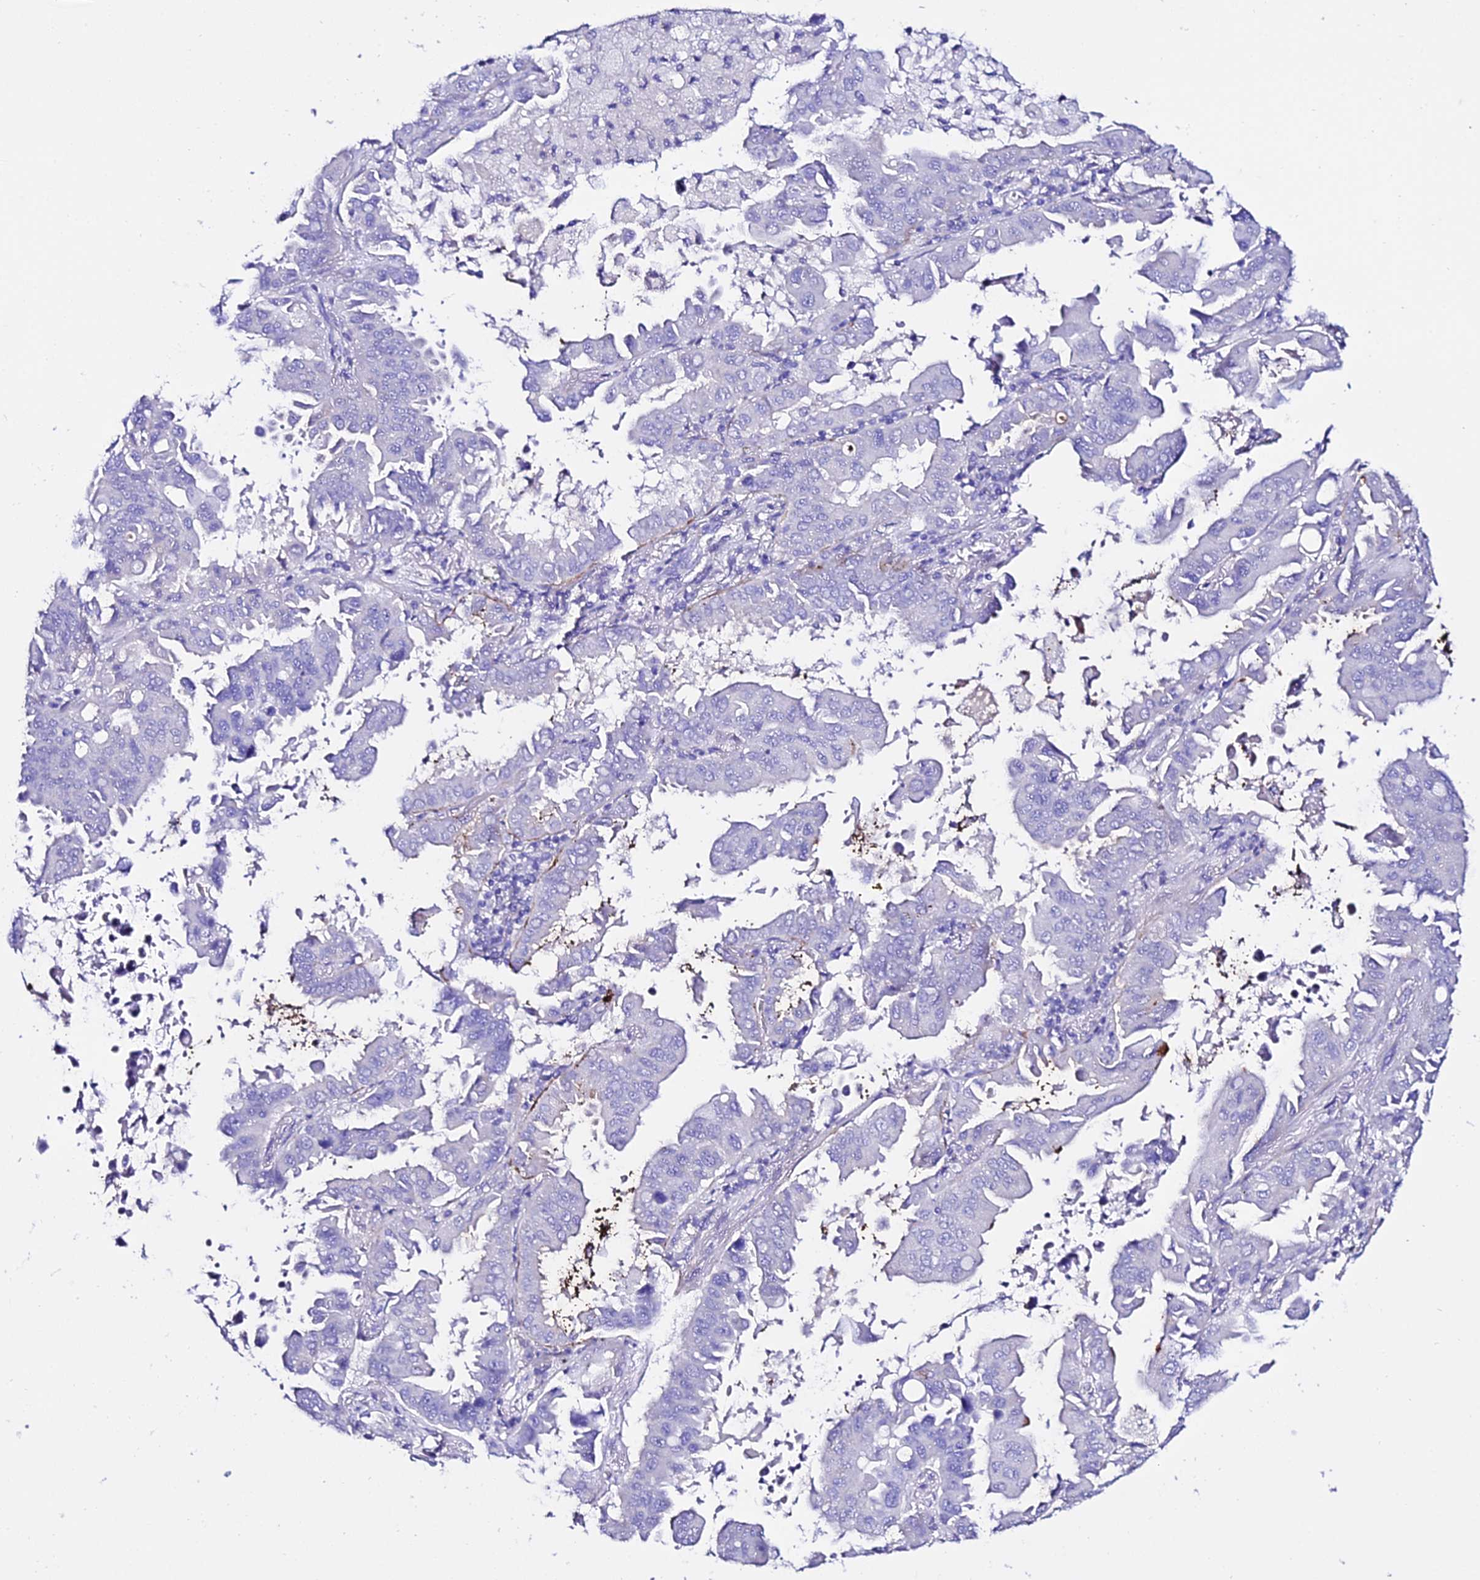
{"staining": {"intensity": "negative", "quantity": "none", "location": "none"}, "tissue": "lung cancer", "cell_type": "Tumor cells", "image_type": "cancer", "snomed": [{"axis": "morphology", "description": "Adenocarcinoma, NOS"}, {"axis": "topography", "description": "Lung"}], "caption": "Immunohistochemistry of lung cancer displays no expression in tumor cells.", "gene": "TMEM117", "patient": {"sex": "male", "age": 64}}